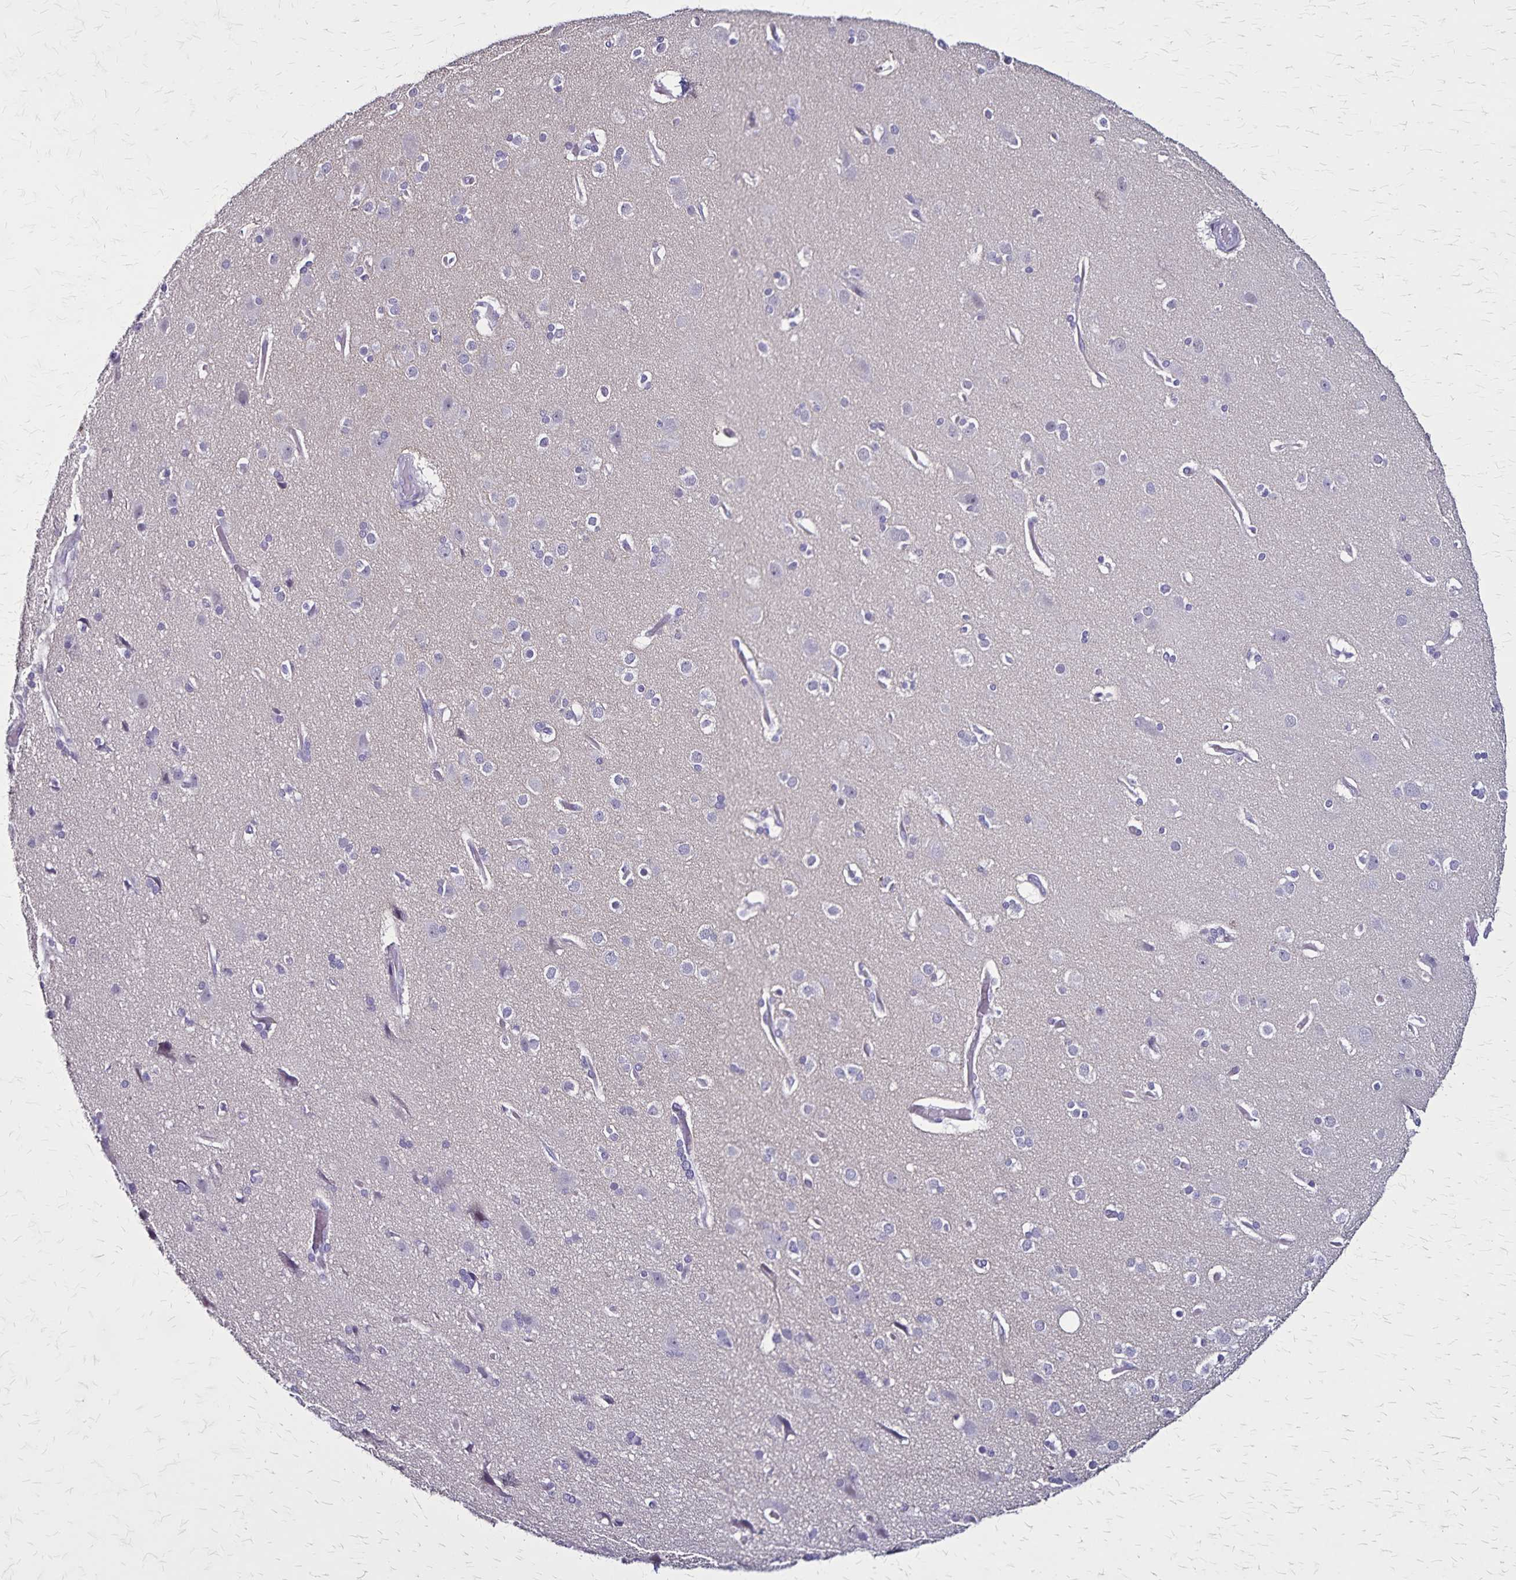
{"staining": {"intensity": "negative", "quantity": "none", "location": "none"}, "tissue": "cerebral cortex", "cell_type": "Endothelial cells", "image_type": "normal", "snomed": [{"axis": "morphology", "description": "Normal tissue, NOS"}, {"axis": "morphology", "description": "Glioma, malignant, High grade"}, {"axis": "topography", "description": "Cerebral cortex"}], "caption": "This is an immunohistochemistry histopathology image of benign human cerebral cortex. There is no staining in endothelial cells.", "gene": "PLXNA4", "patient": {"sex": "male", "age": 71}}